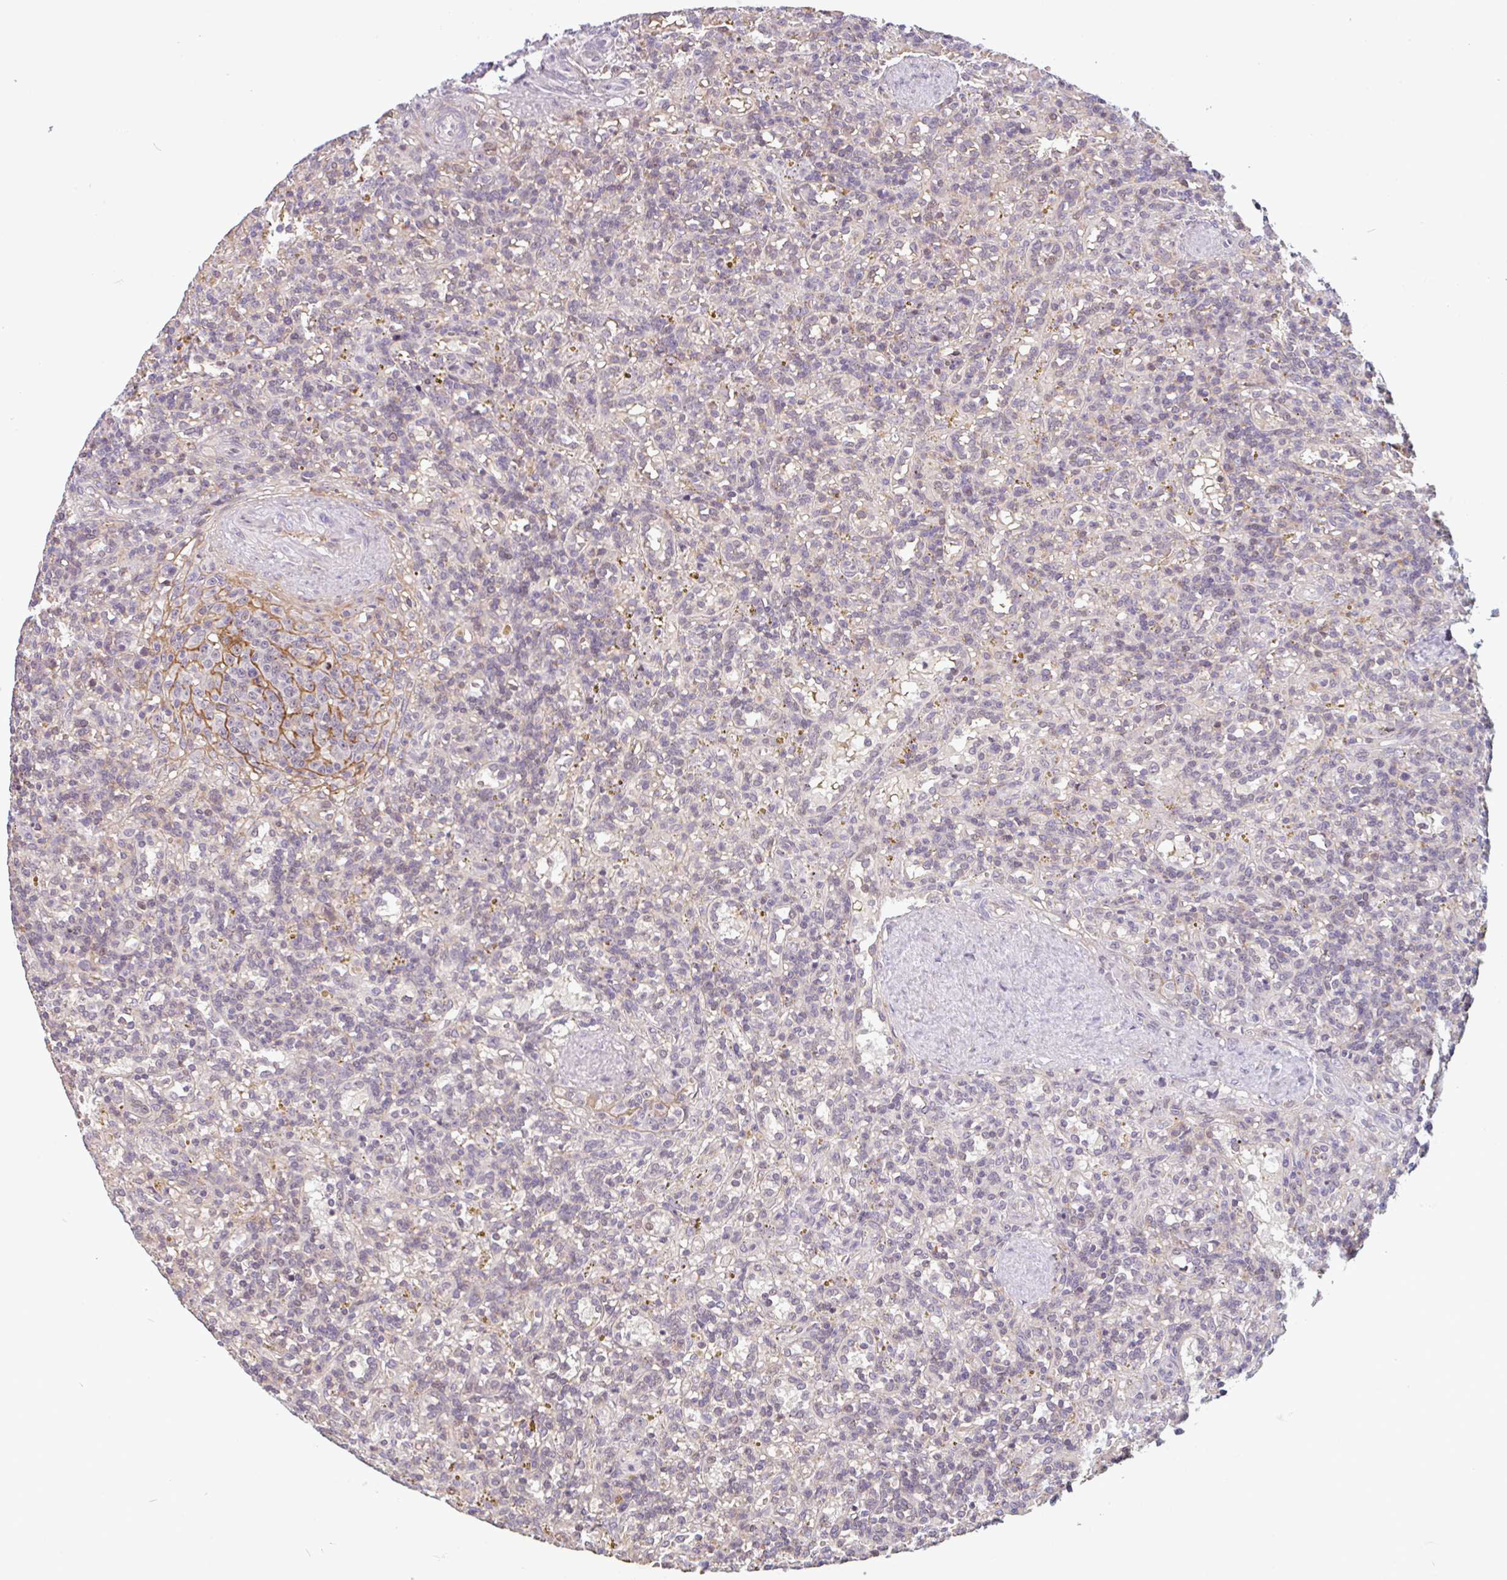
{"staining": {"intensity": "negative", "quantity": "none", "location": "none"}, "tissue": "lymphoma", "cell_type": "Tumor cells", "image_type": "cancer", "snomed": [{"axis": "morphology", "description": "Malignant lymphoma, non-Hodgkin's type, Low grade"}, {"axis": "topography", "description": "Spleen"}], "caption": "Micrograph shows no significant protein positivity in tumor cells of lymphoma.", "gene": "TMEM119", "patient": {"sex": "male", "age": 67}}